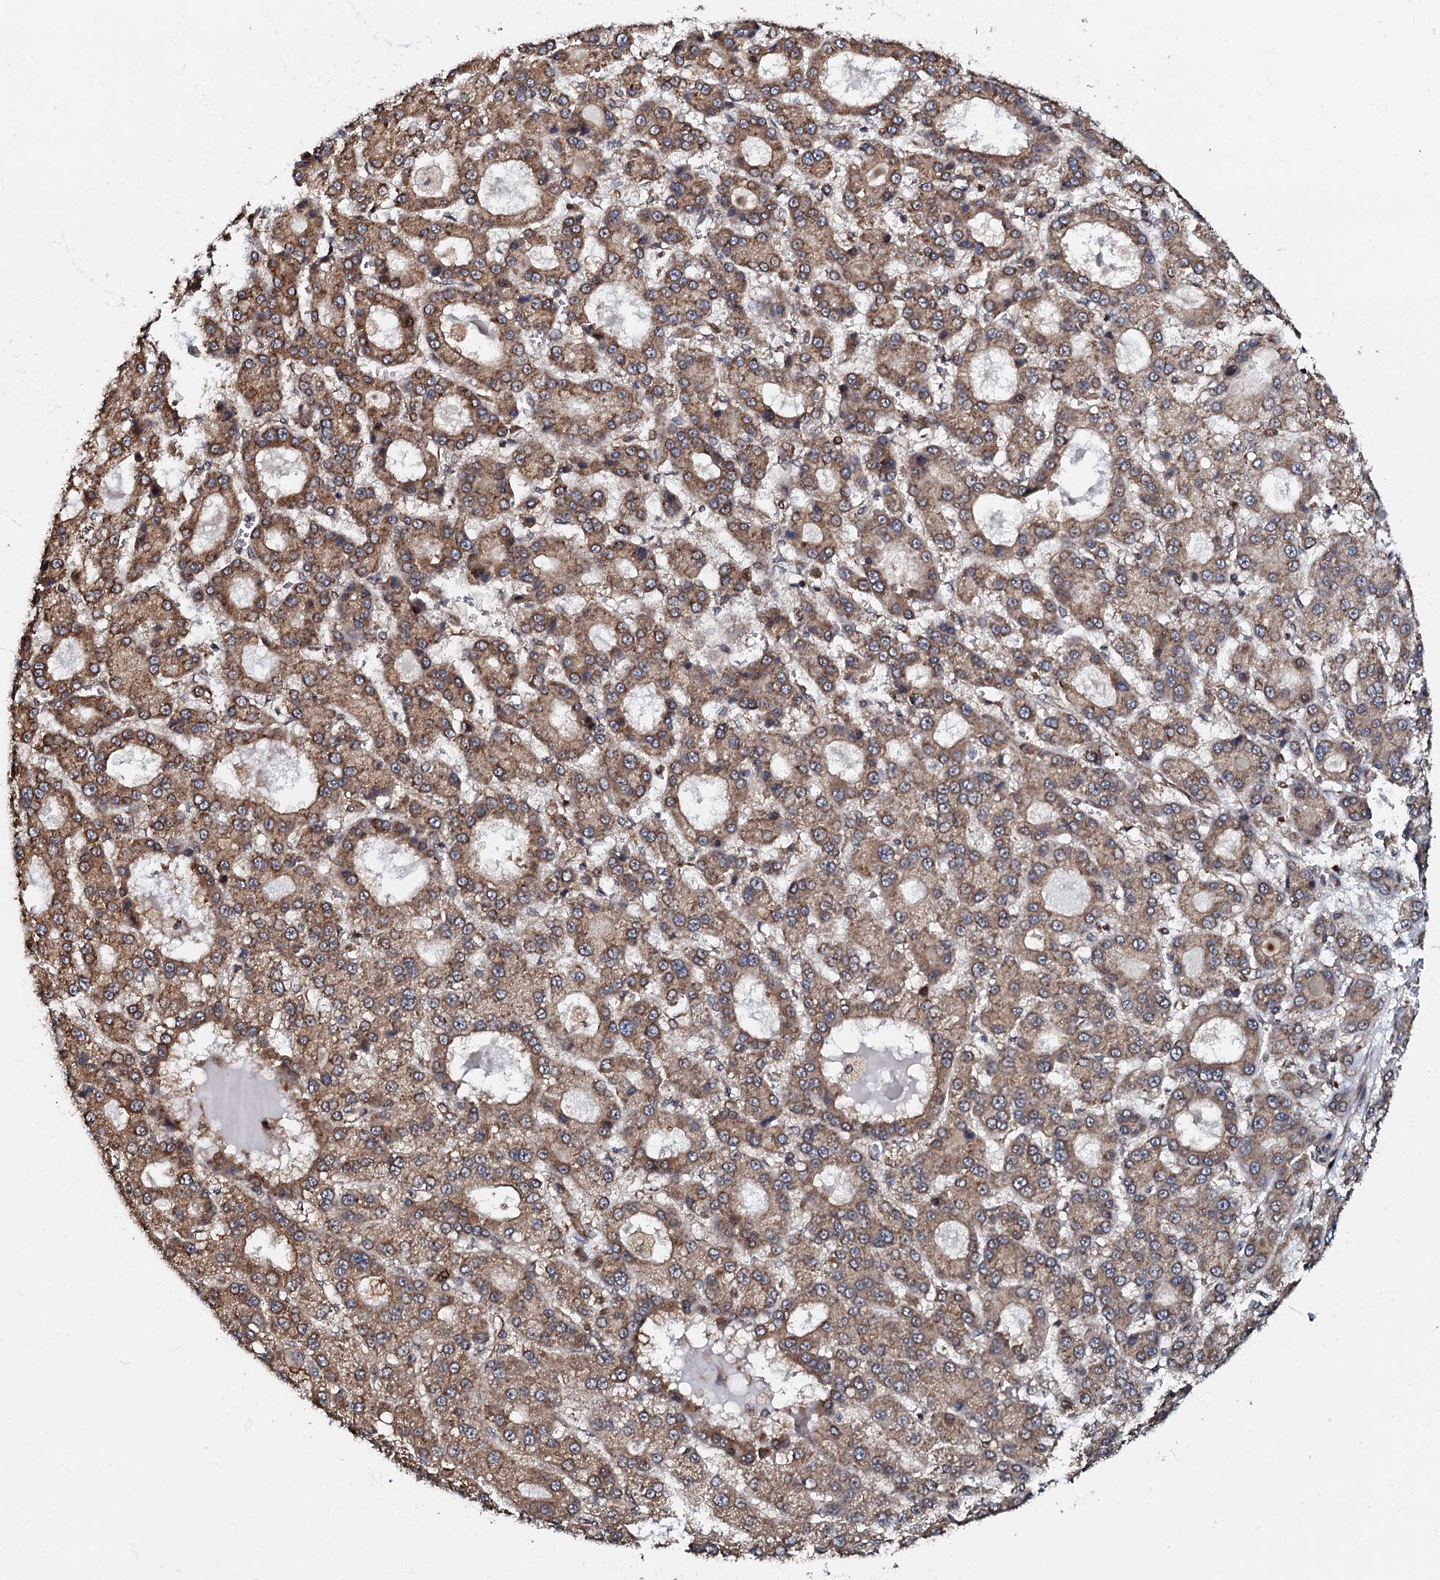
{"staining": {"intensity": "moderate", "quantity": ">75%", "location": "cytoplasmic/membranous"}, "tissue": "liver cancer", "cell_type": "Tumor cells", "image_type": "cancer", "snomed": [{"axis": "morphology", "description": "Carcinoma, Hepatocellular, NOS"}, {"axis": "topography", "description": "Liver"}], "caption": "Immunohistochemical staining of human liver cancer (hepatocellular carcinoma) reveals medium levels of moderate cytoplasmic/membranous staining in about >75% of tumor cells. The protein is shown in brown color, while the nuclei are stained blue.", "gene": "OSBP", "patient": {"sex": "male", "age": 70}}